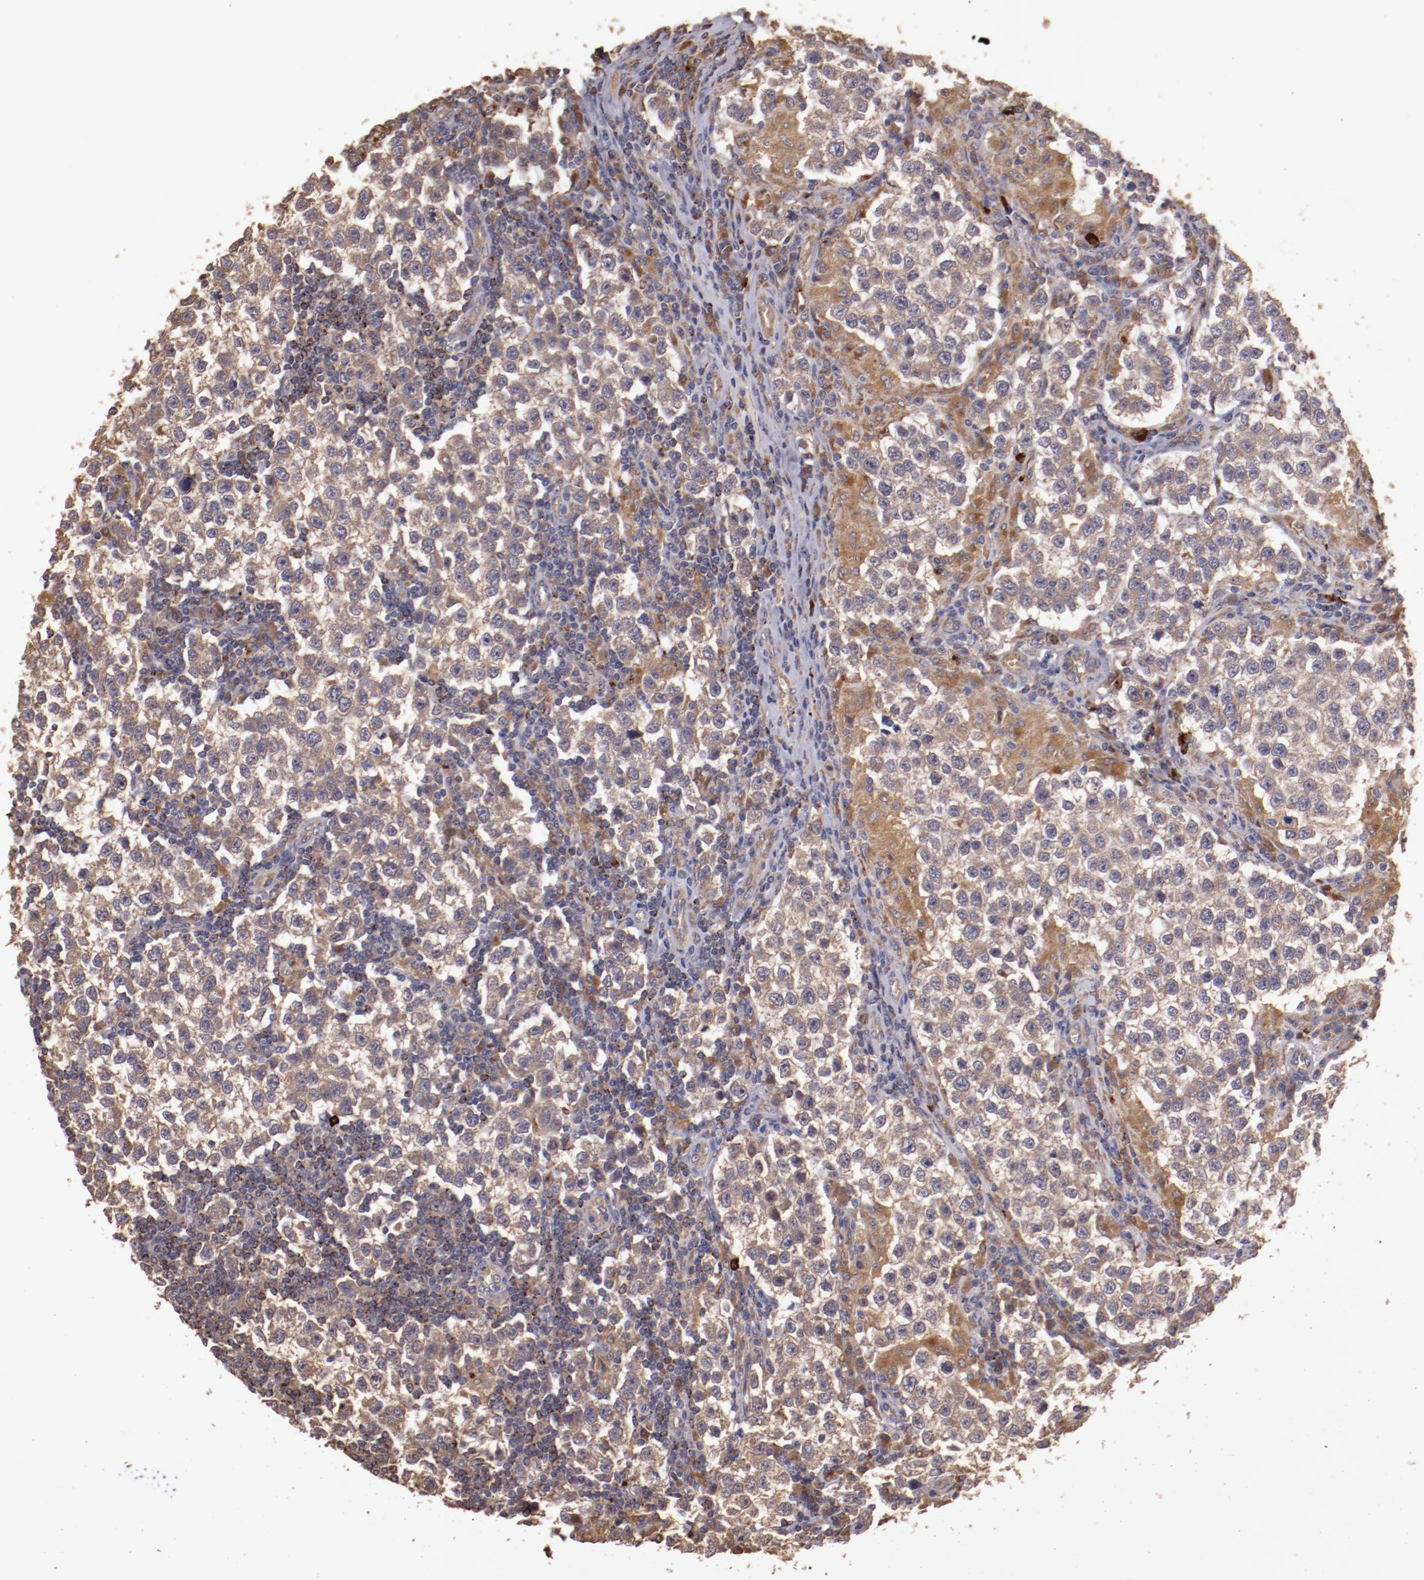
{"staining": {"intensity": "moderate", "quantity": ">75%", "location": "cytoplasmic/membranous"}, "tissue": "testis cancer", "cell_type": "Tumor cells", "image_type": "cancer", "snomed": [{"axis": "morphology", "description": "Seminoma, NOS"}, {"axis": "topography", "description": "Testis"}], "caption": "This histopathology image shows IHC staining of human testis cancer, with medium moderate cytoplasmic/membranous staining in about >75% of tumor cells.", "gene": "SRRD", "patient": {"sex": "male", "age": 36}}